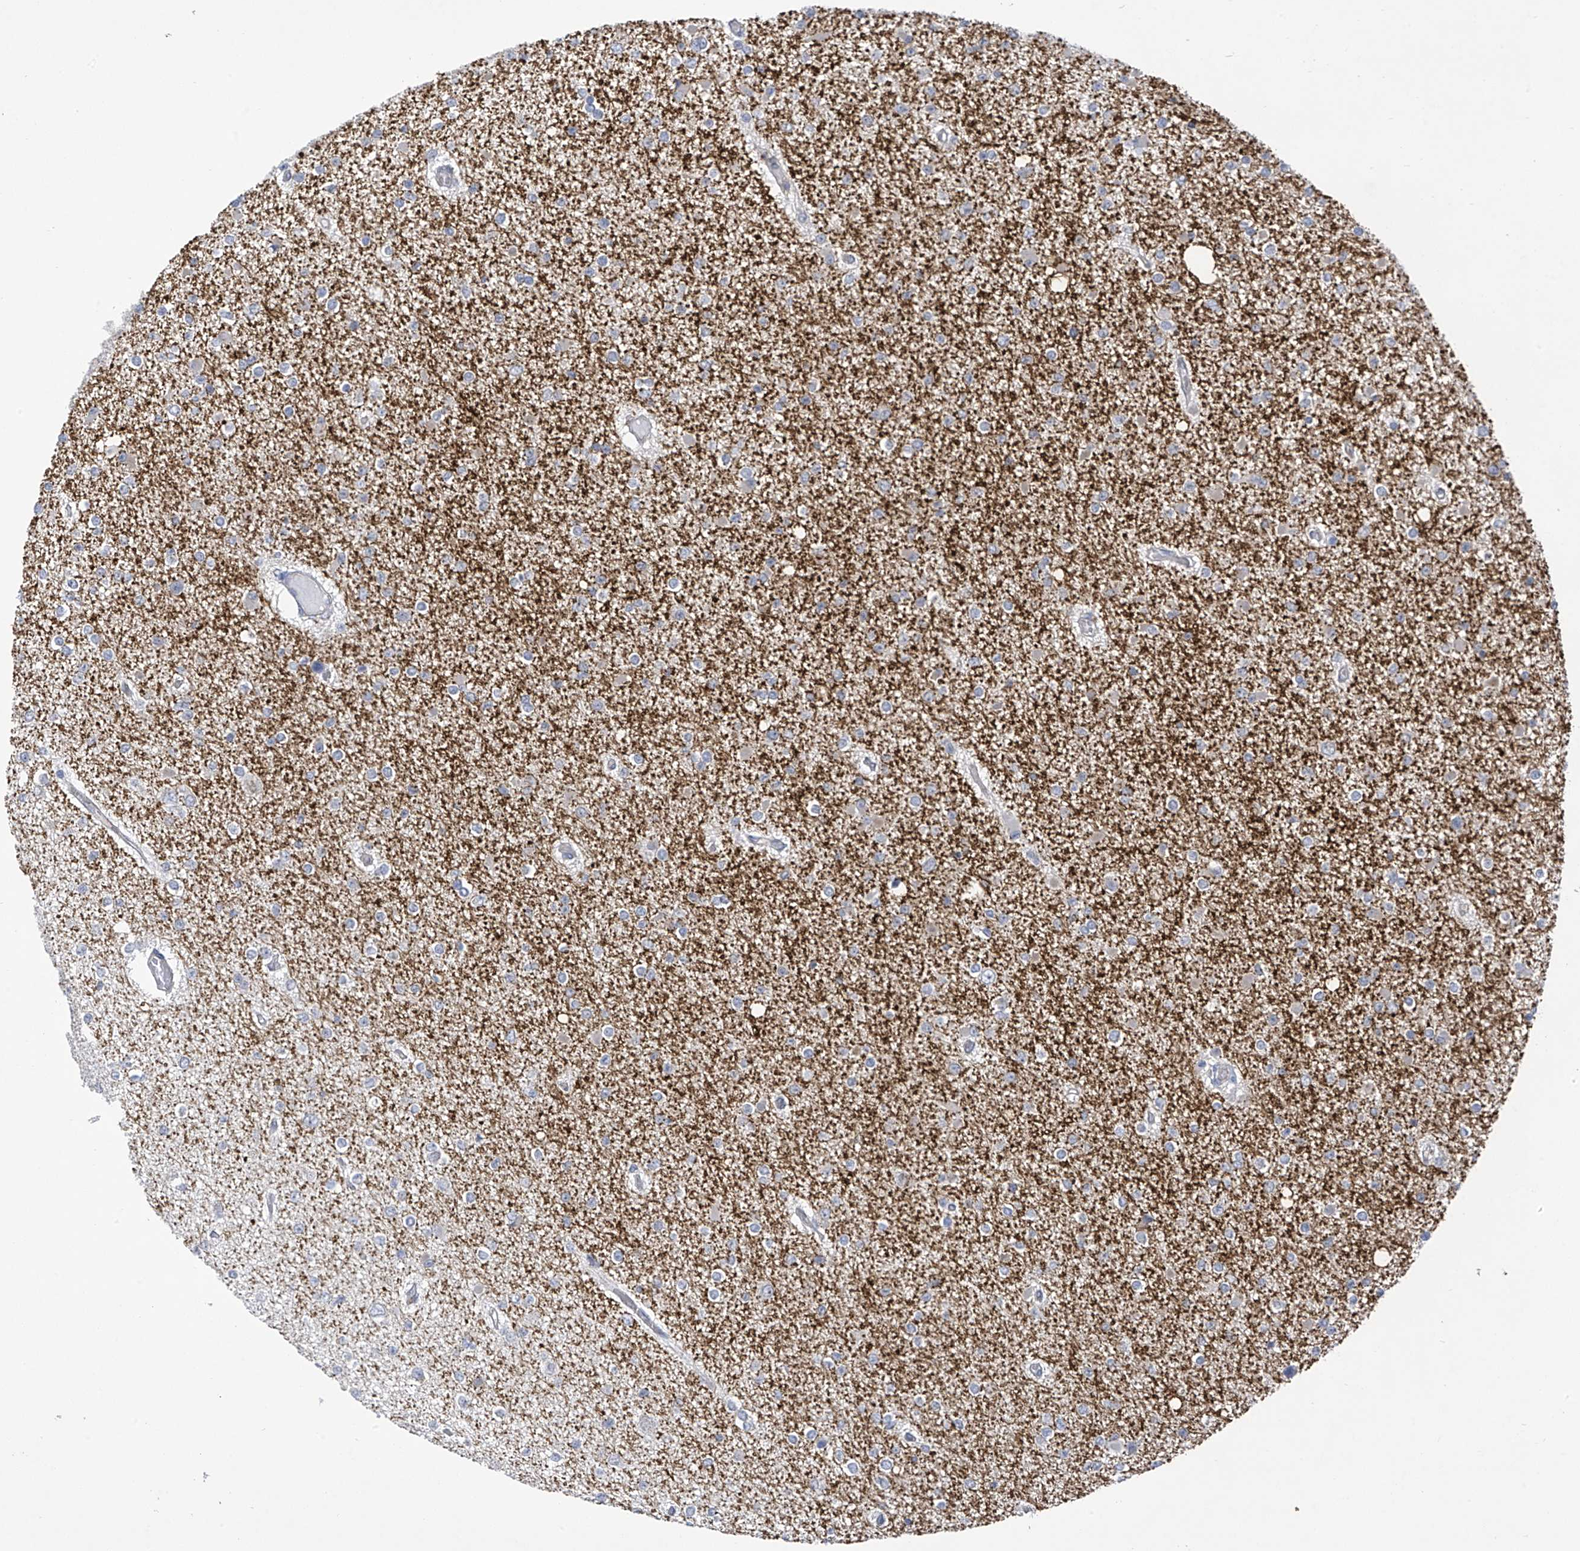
{"staining": {"intensity": "negative", "quantity": "none", "location": "none"}, "tissue": "glioma", "cell_type": "Tumor cells", "image_type": "cancer", "snomed": [{"axis": "morphology", "description": "Glioma, malignant, Low grade"}, {"axis": "topography", "description": "Brain"}], "caption": "Glioma was stained to show a protein in brown. There is no significant expression in tumor cells. (DAB (3,3'-diaminobenzidine) IHC with hematoxylin counter stain).", "gene": "SLCO4A1", "patient": {"sex": "female", "age": 22}}